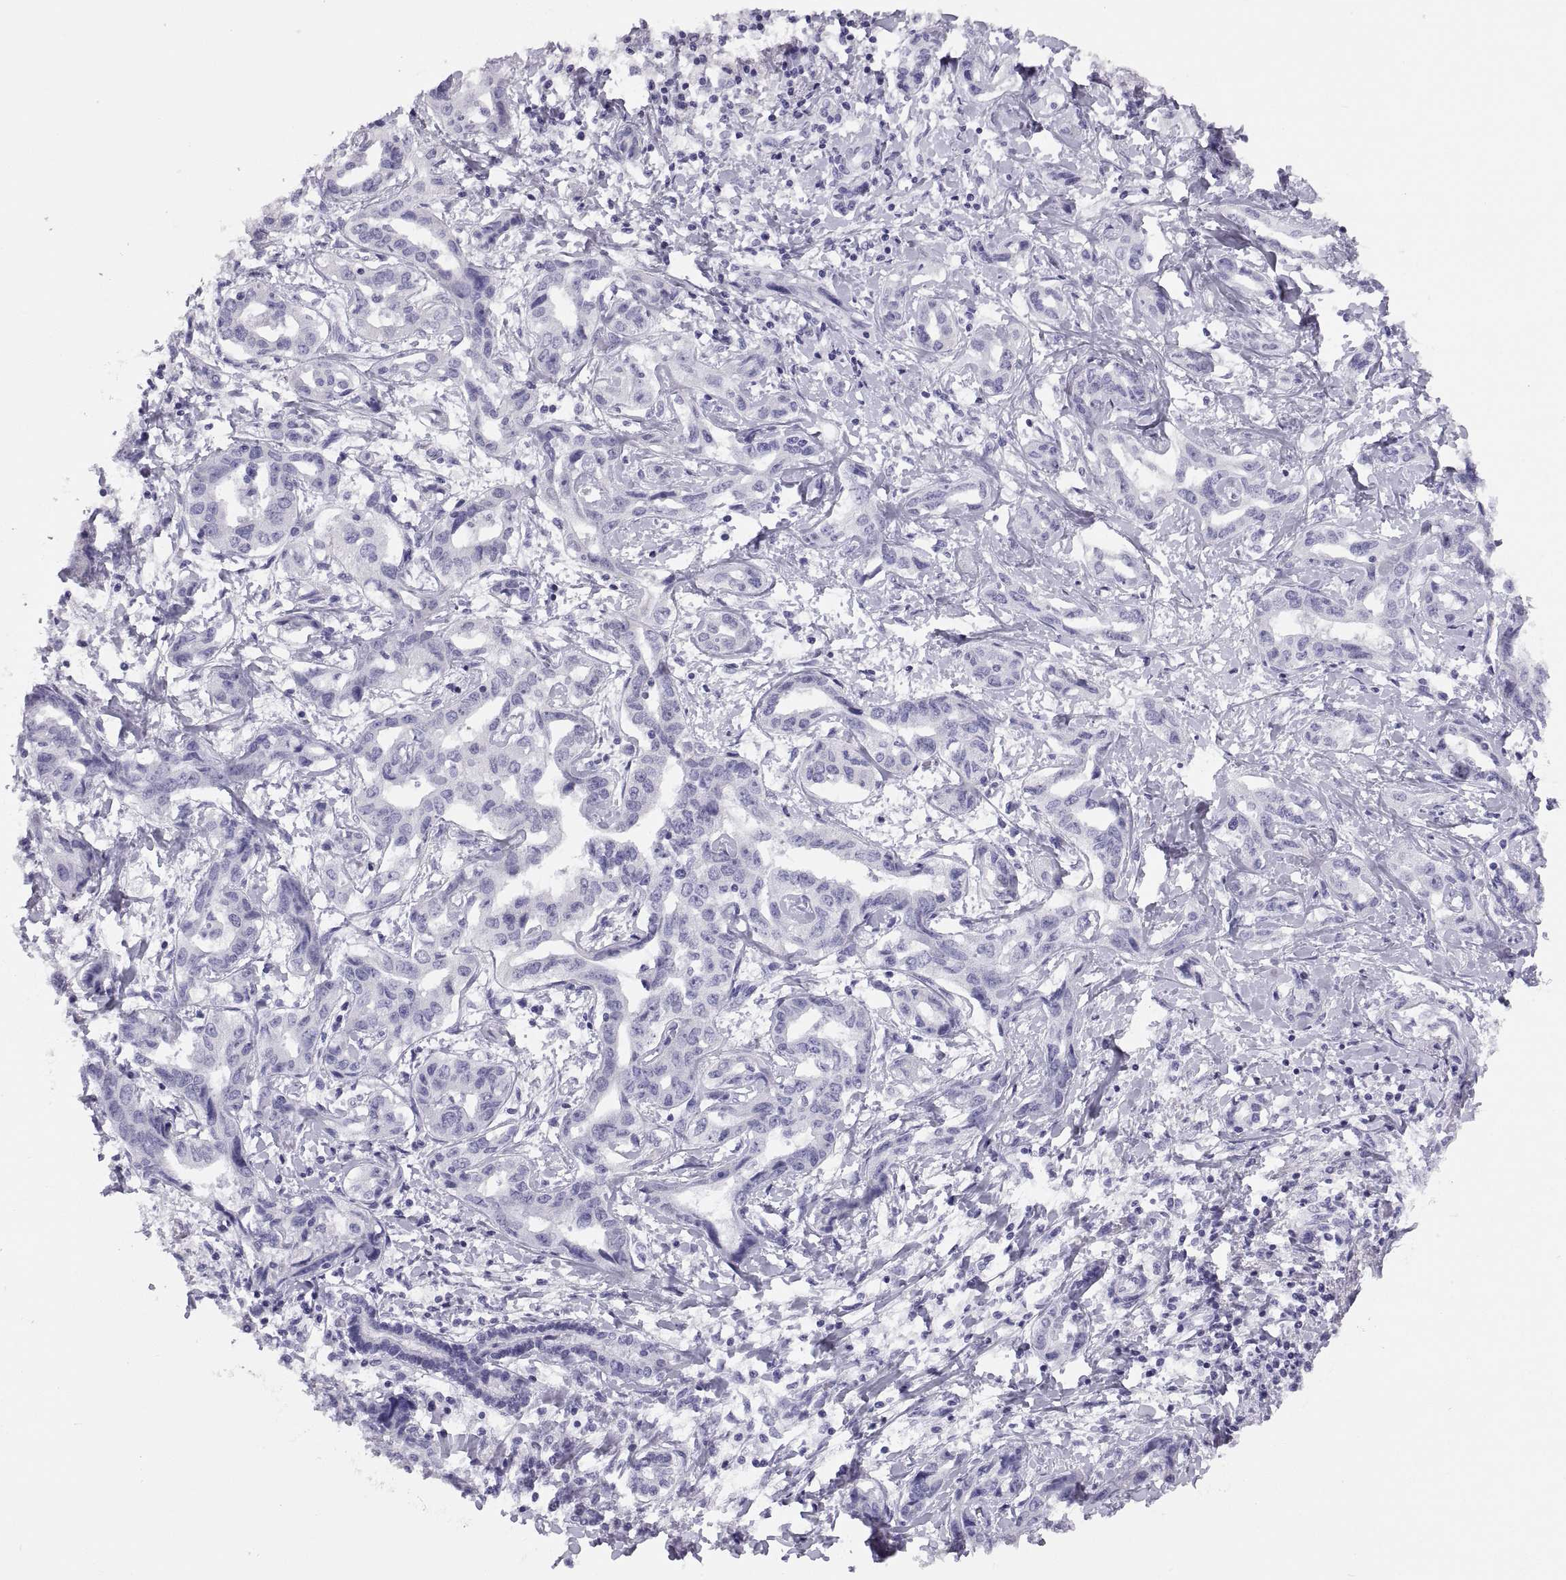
{"staining": {"intensity": "negative", "quantity": "none", "location": "none"}, "tissue": "liver cancer", "cell_type": "Tumor cells", "image_type": "cancer", "snomed": [{"axis": "morphology", "description": "Cholangiocarcinoma"}, {"axis": "topography", "description": "Liver"}], "caption": "DAB (3,3'-diaminobenzidine) immunohistochemical staining of liver cancer (cholangiocarcinoma) demonstrates no significant positivity in tumor cells.", "gene": "PAX2", "patient": {"sex": "male", "age": 59}}